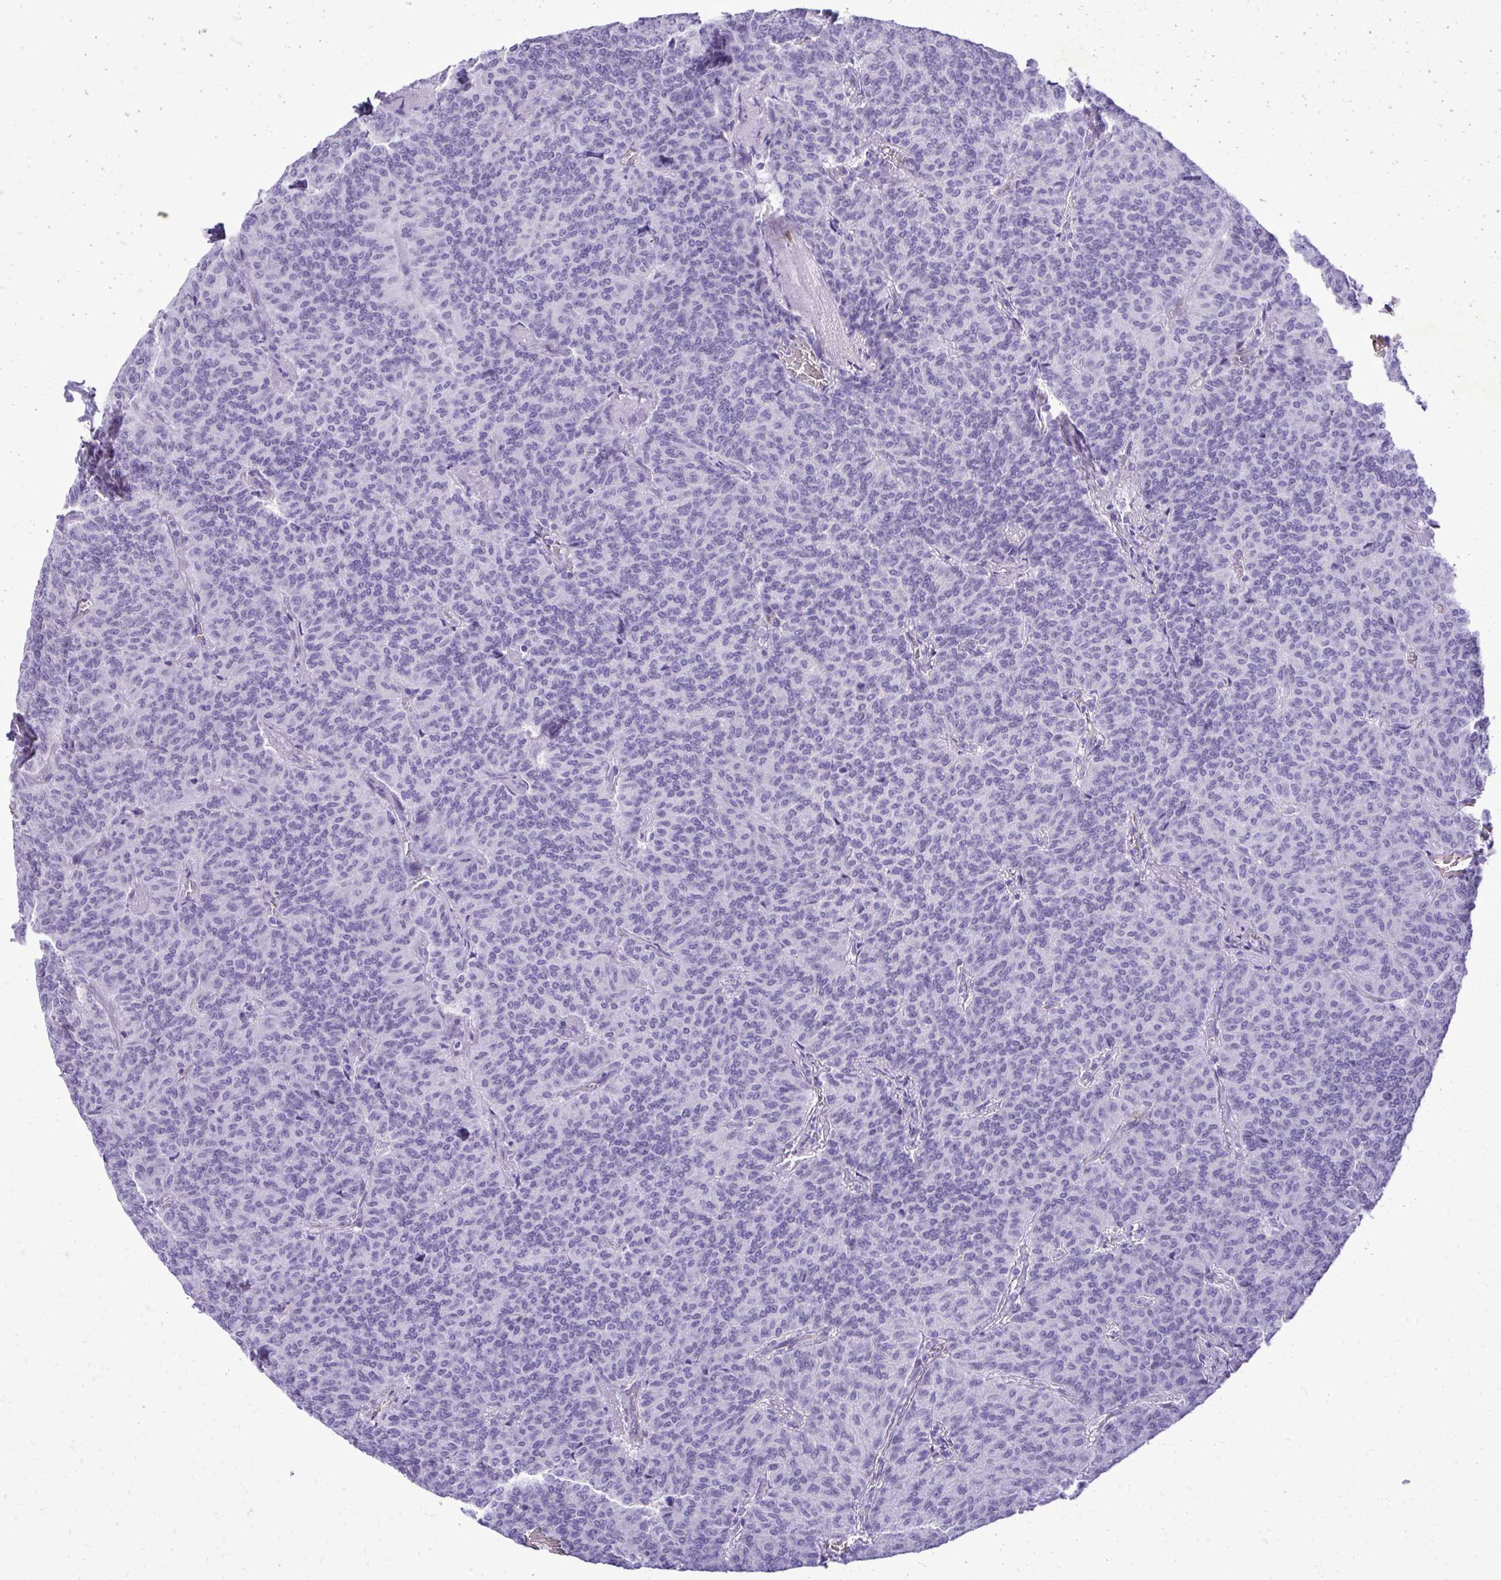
{"staining": {"intensity": "negative", "quantity": "none", "location": "none"}, "tissue": "carcinoid", "cell_type": "Tumor cells", "image_type": "cancer", "snomed": [{"axis": "morphology", "description": "Carcinoid, malignant, NOS"}, {"axis": "topography", "description": "Lung"}], "caption": "This is an immunohistochemistry (IHC) histopathology image of human malignant carcinoid. There is no staining in tumor cells.", "gene": "PITPNM3", "patient": {"sex": "male", "age": 61}}